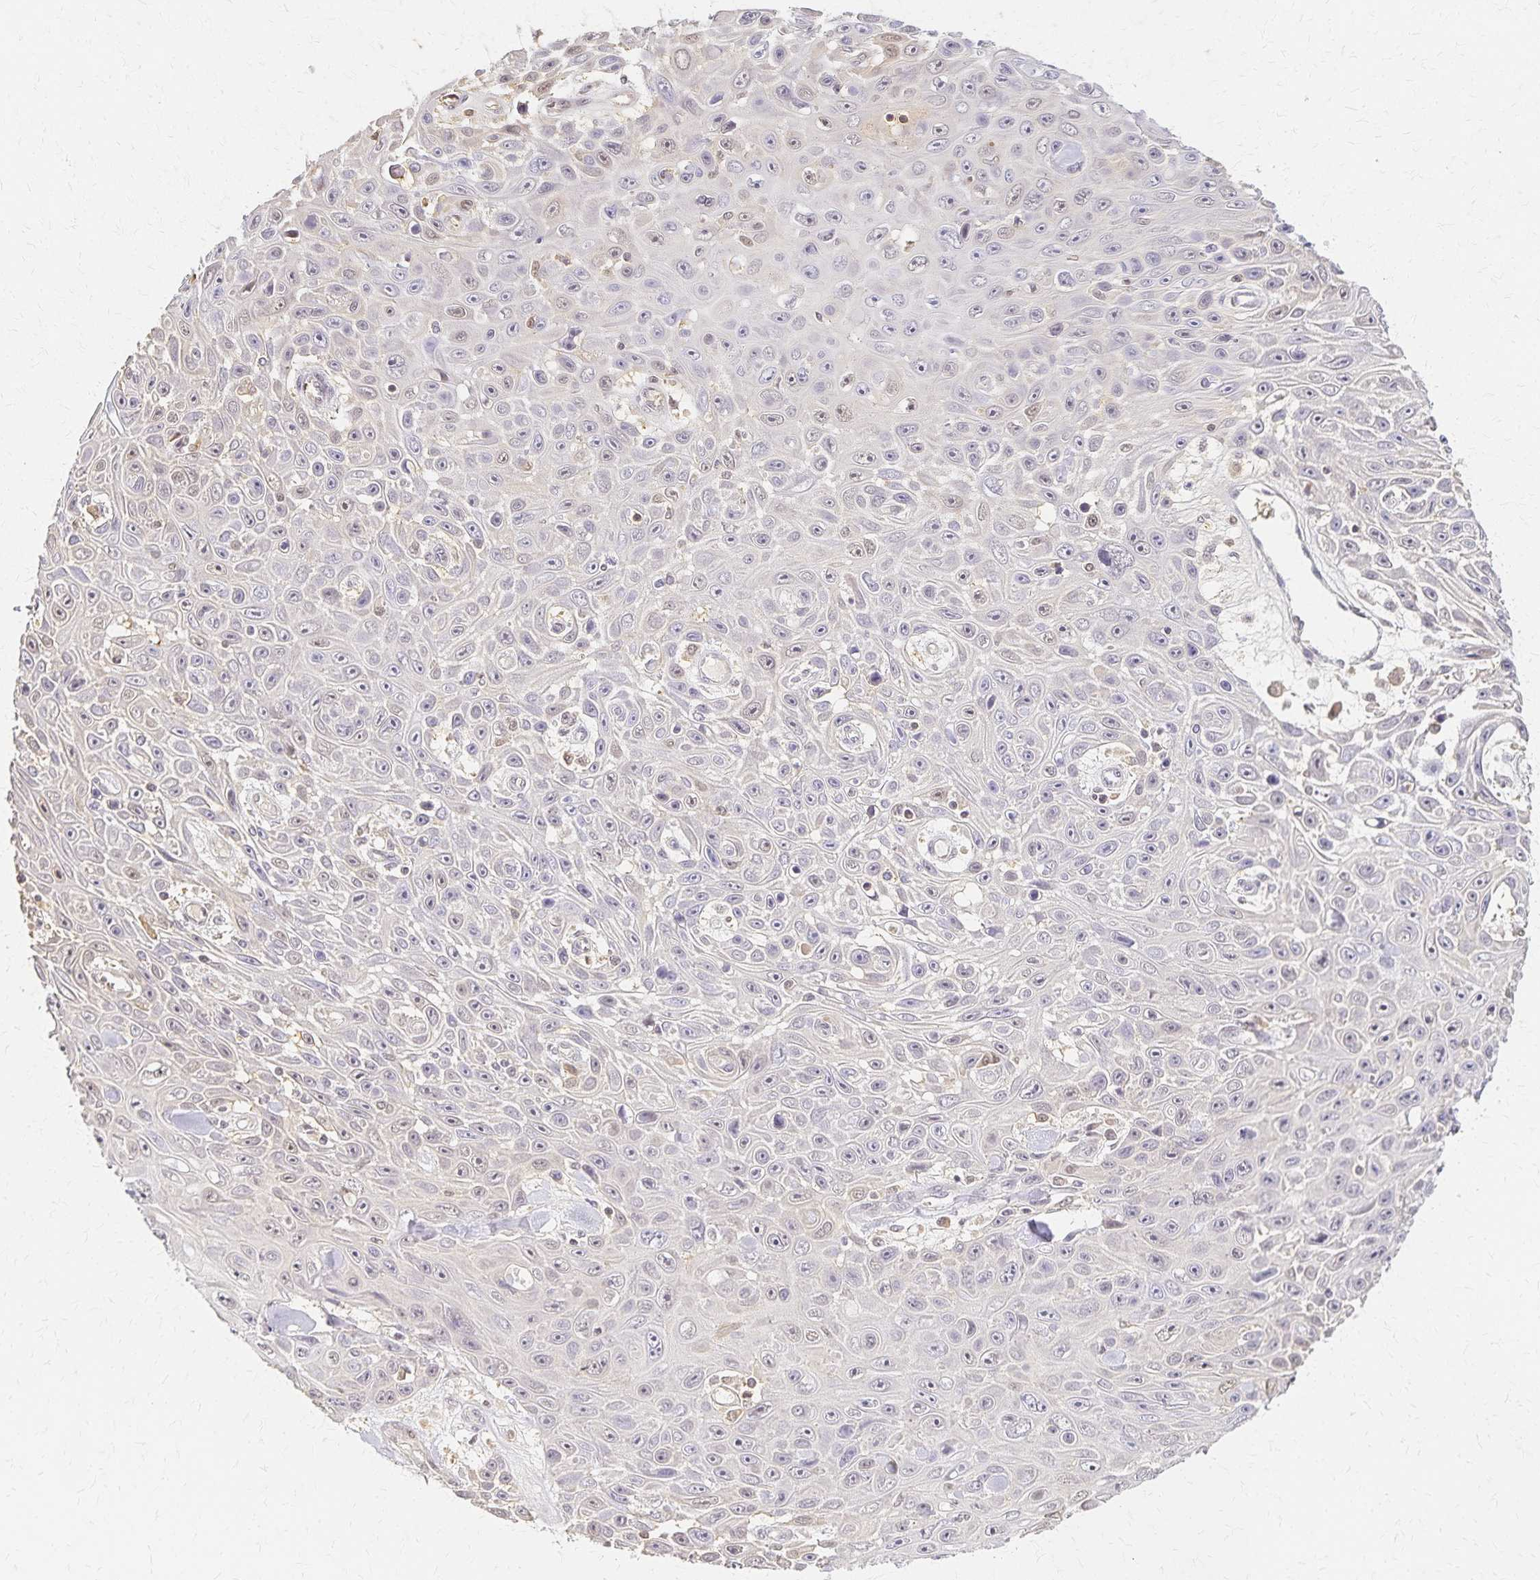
{"staining": {"intensity": "negative", "quantity": "none", "location": "none"}, "tissue": "skin cancer", "cell_type": "Tumor cells", "image_type": "cancer", "snomed": [{"axis": "morphology", "description": "Squamous cell carcinoma, NOS"}, {"axis": "topography", "description": "Skin"}], "caption": "Human squamous cell carcinoma (skin) stained for a protein using immunohistochemistry (IHC) displays no staining in tumor cells.", "gene": "AZGP1", "patient": {"sex": "male", "age": 82}}